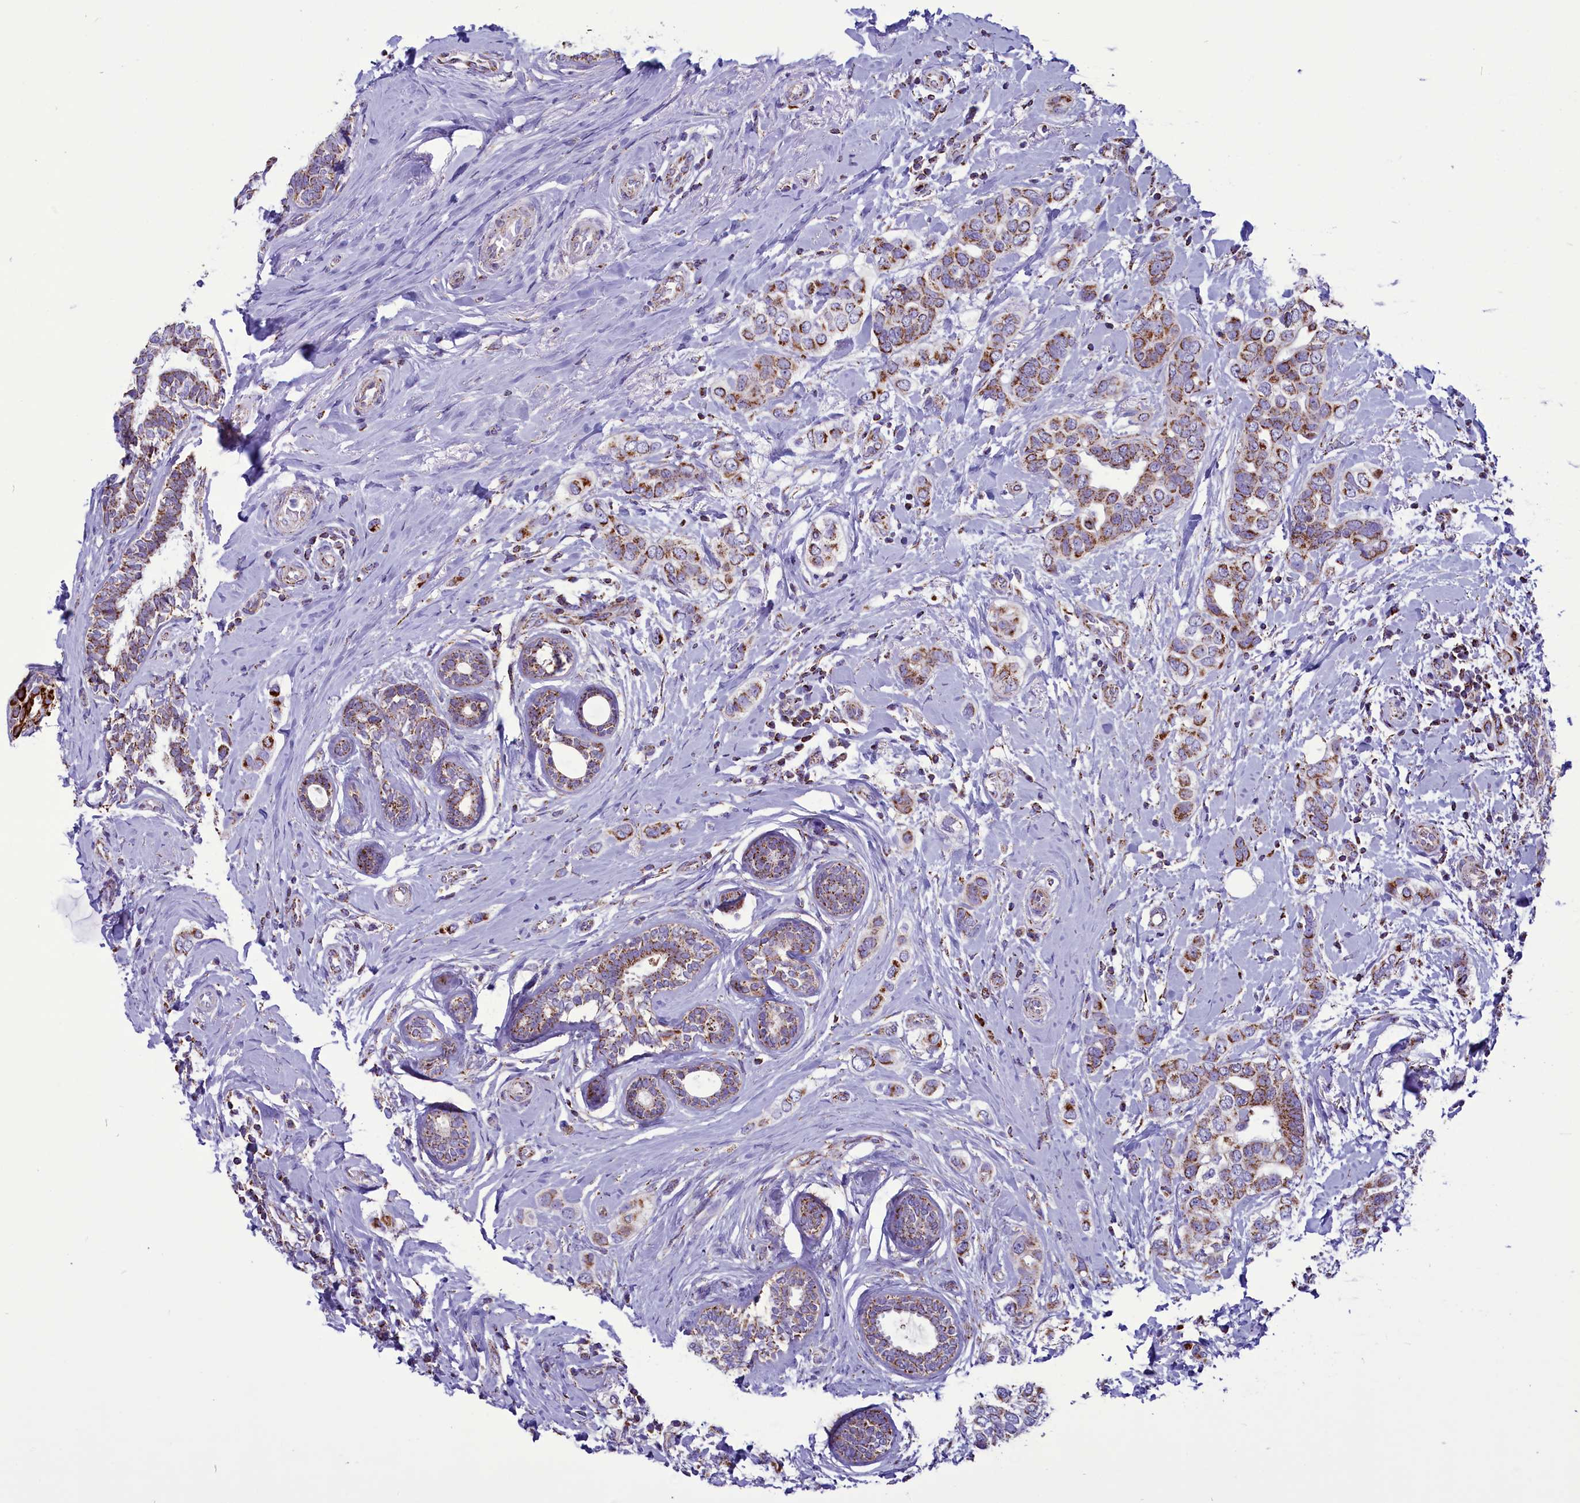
{"staining": {"intensity": "moderate", "quantity": ">75%", "location": "cytoplasmic/membranous"}, "tissue": "breast cancer", "cell_type": "Tumor cells", "image_type": "cancer", "snomed": [{"axis": "morphology", "description": "Lobular carcinoma"}, {"axis": "topography", "description": "Breast"}], "caption": "A high-resolution histopathology image shows immunohistochemistry (IHC) staining of breast lobular carcinoma, which demonstrates moderate cytoplasmic/membranous positivity in about >75% of tumor cells.", "gene": "ICA1L", "patient": {"sex": "female", "age": 51}}